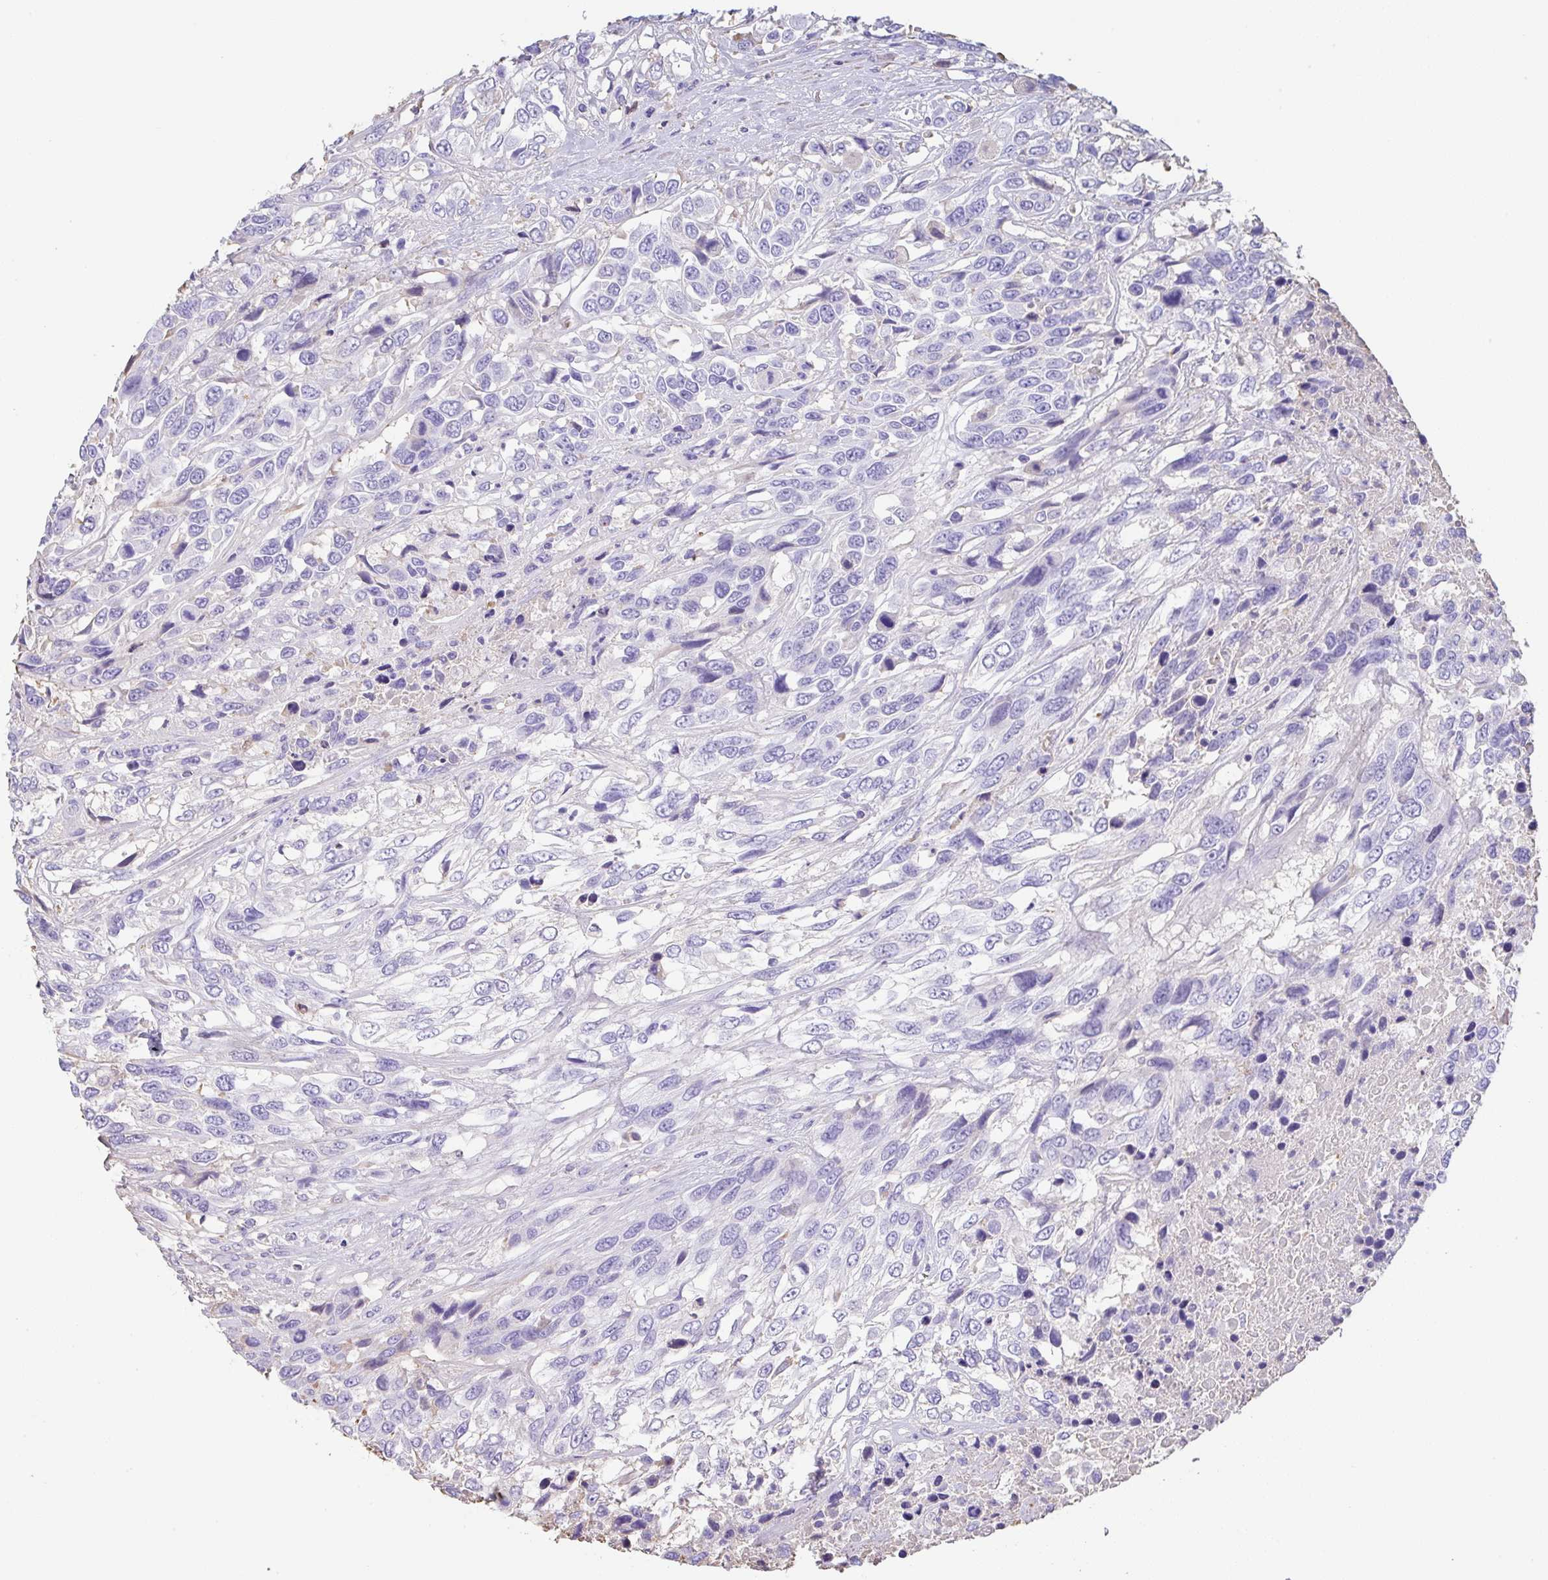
{"staining": {"intensity": "negative", "quantity": "none", "location": "none"}, "tissue": "urothelial cancer", "cell_type": "Tumor cells", "image_type": "cancer", "snomed": [{"axis": "morphology", "description": "Urothelial carcinoma, High grade"}, {"axis": "topography", "description": "Urinary bladder"}], "caption": "Image shows no significant protein positivity in tumor cells of urothelial cancer. (DAB immunohistochemistry (IHC) with hematoxylin counter stain).", "gene": "HOXC12", "patient": {"sex": "female", "age": 70}}